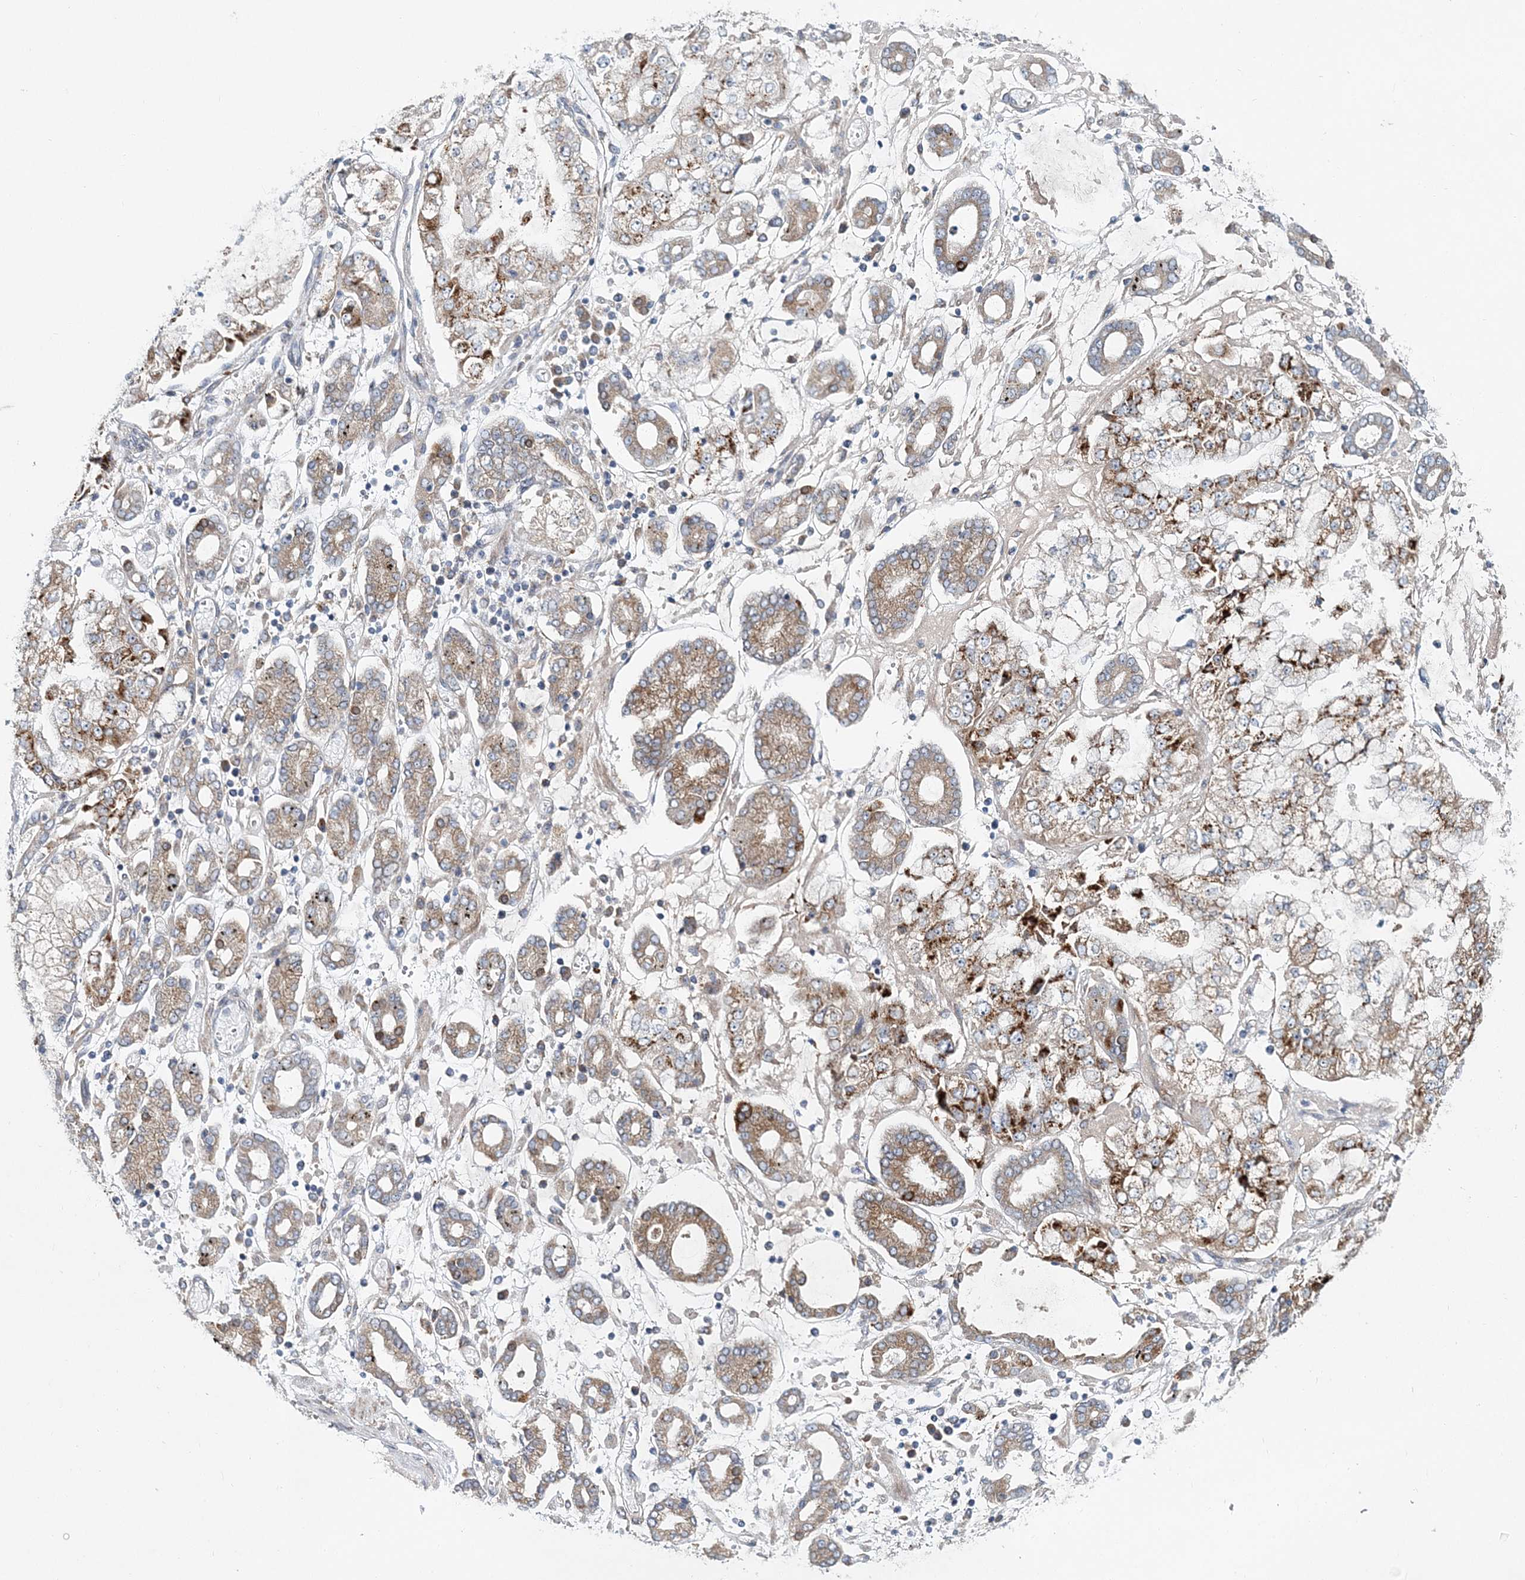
{"staining": {"intensity": "weak", "quantity": "25%-75%", "location": "cytoplasmic/membranous"}, "tissue": "stomach cancer", "cell_type": "Tumor cells", "image_type": "cancer", "snomed": [{"axis": "morphology", "description": "Adenocarcinoma, NOS"}, {"axis": "topography", "description": "Stomach"}], "caption": "A high-resolution image shows immunohistochemistry staining of stomach adenocarcinoma, which shows weak cytoplasmic/membranous staining in about 25%-75% of tumor cells.", "gene": "NBAS", "patient": {"sex": "male", "age": 76}}